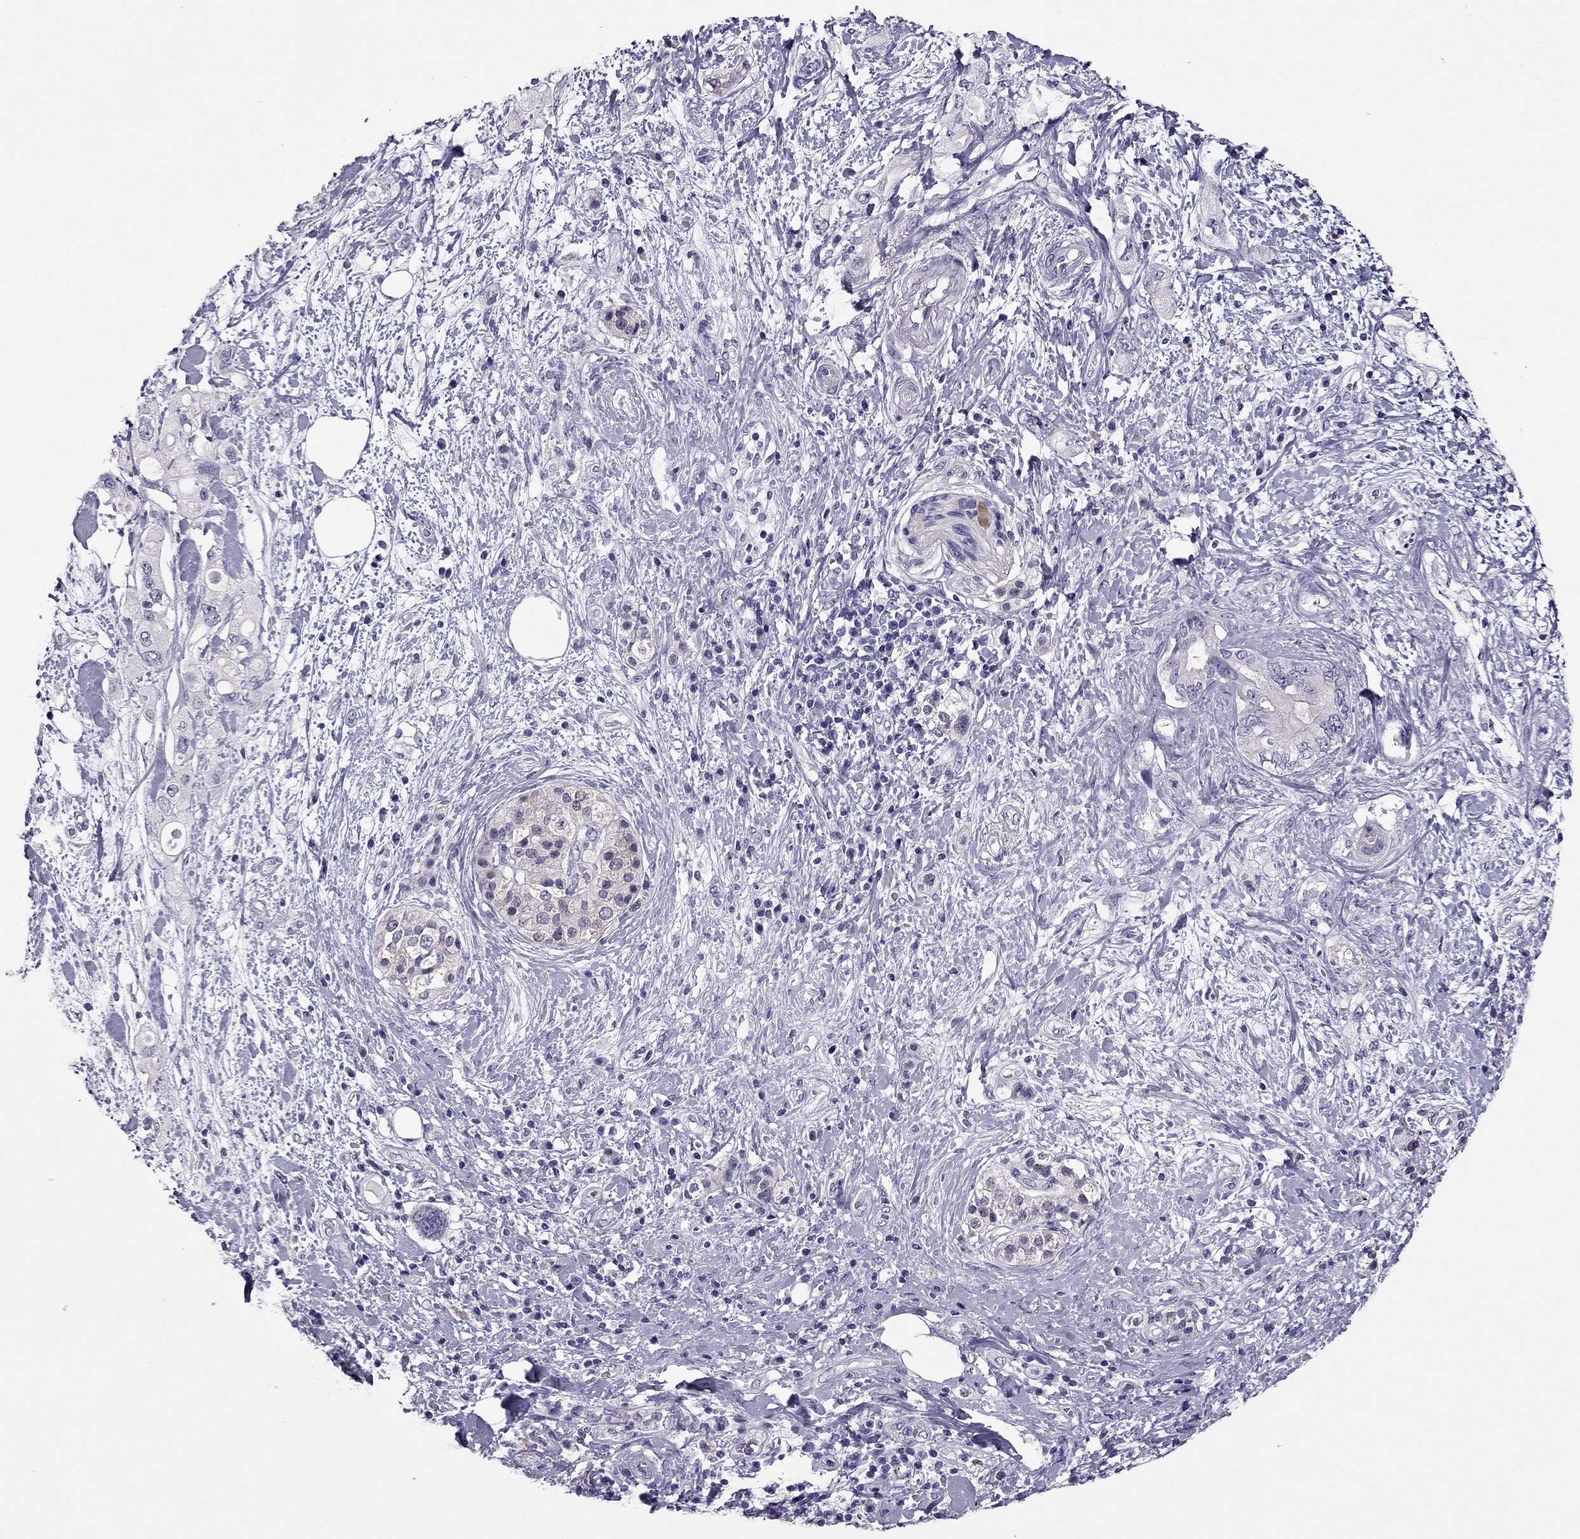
{"staining": {"intensity": "negative", "quantity": "none", "location": "none"}, "tissue": "pancreatic cancer", "cell_type": "Tumor cells", "image_type": "cancer", "snomed": [{"axis": "morphology", "description": "Adenocarcinoma, NOS"}, {"axis": "topography", "description": "Pancreas"}], "caption": "Immunohistochemistry (IHC) micrograph of adenocarcinoma (pancreatic) stained for a protein (brown), which exhibits no staining in tumor cells.", "gene": "PDE6A", "patient": {"sex": "female", "age": 56}}